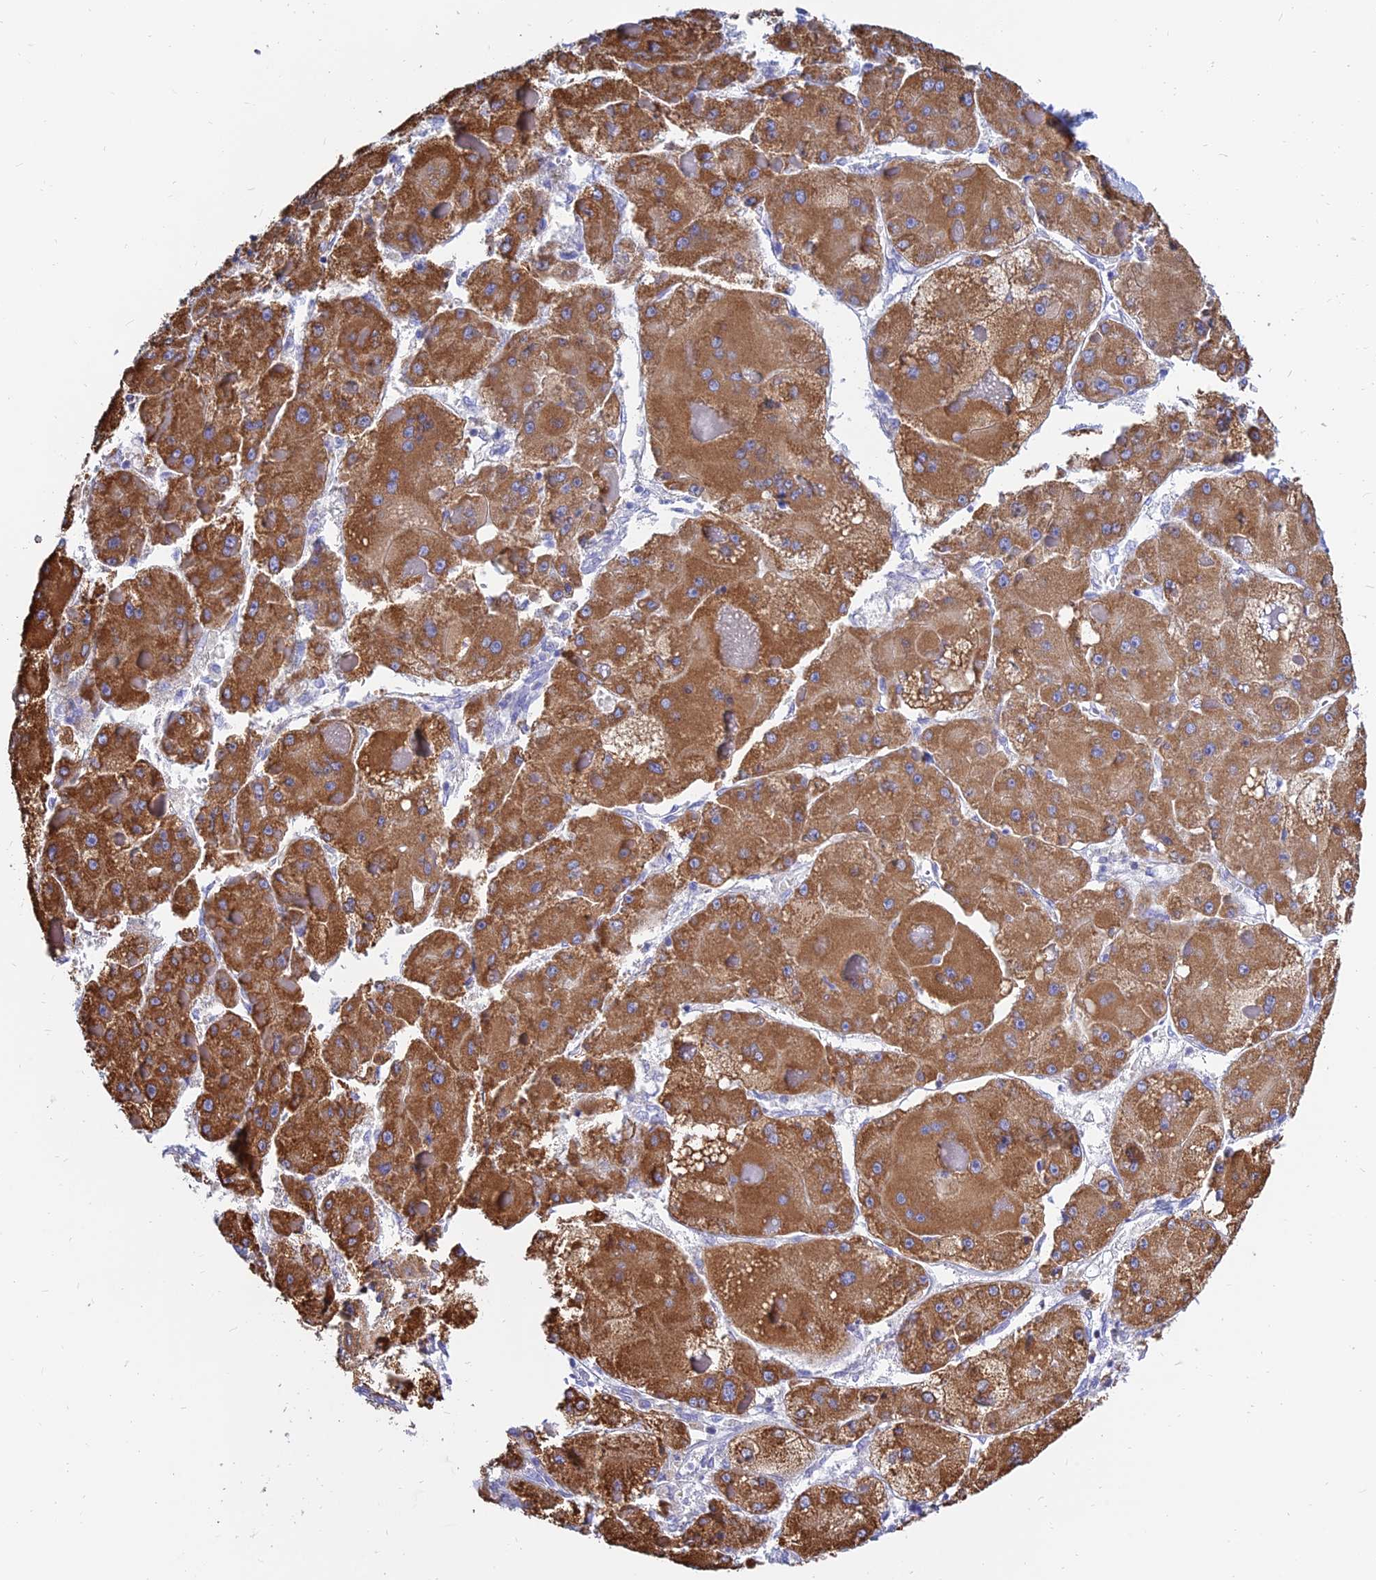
{"staining": {"intensity": "strong", "quantity": ">75%", "location": "cytoplasmic/membranous"}, "tissue": "liver cancer", "cell_type": "Tumor cells", "image_type": "cancer", "snomed": [{"axis": "morphology", "description": "Carcinoma, Hepatocellular, NOS"}, {"axis": "topography", "description": "Liver"}], "caption": "DAB immunohistochemical staining of liver cancer exhibits strong cytoplasmic/membranous protein expression in approximately >75% of tumor cells. (DAB IHC with brightfield microscopy, high magnification).", "gene": "MGST1", "patient": {"sex": "female", "age": 73}}